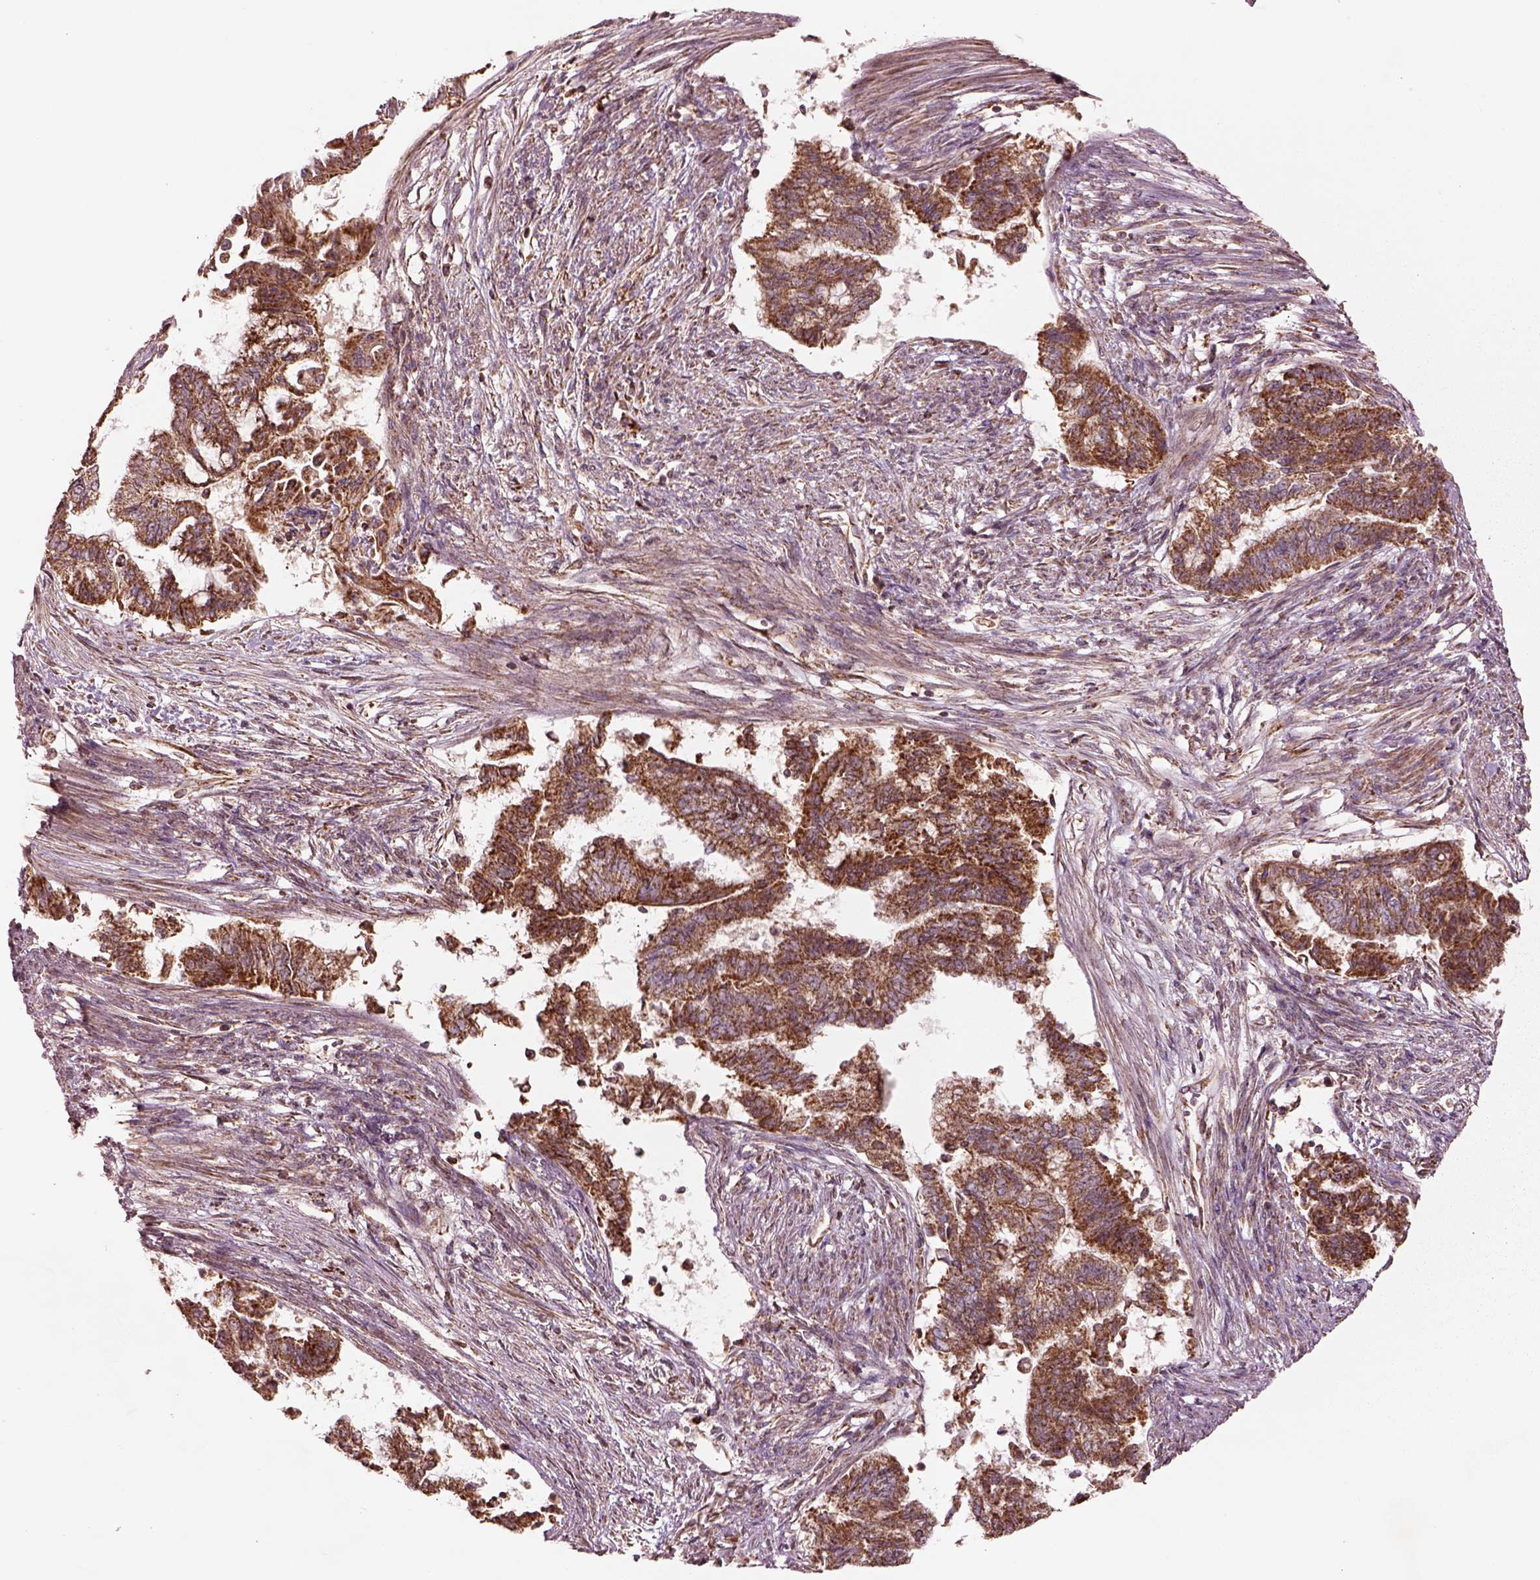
{"staining": {"intensity": "moderate", "quantity": ">75%", "location": "cytoplasmic/membranous"}, "tissue": "endometrial cancer", "cell_type": "Tumor cells", "image_type": "cancer", "snomed": [{"axis": "morphology", "description": "Adenocarcinoma, NOS"}, {"axis": "topography", "description": "Endometrium"}], "caption": "A brown stain labels moderate cytoplasmic/membranous expression of a protein in human endometrial adenocarcinoma tumor cells.", "gene": "SLC25A5", "patient": {"sex": "female", "age": 65}}